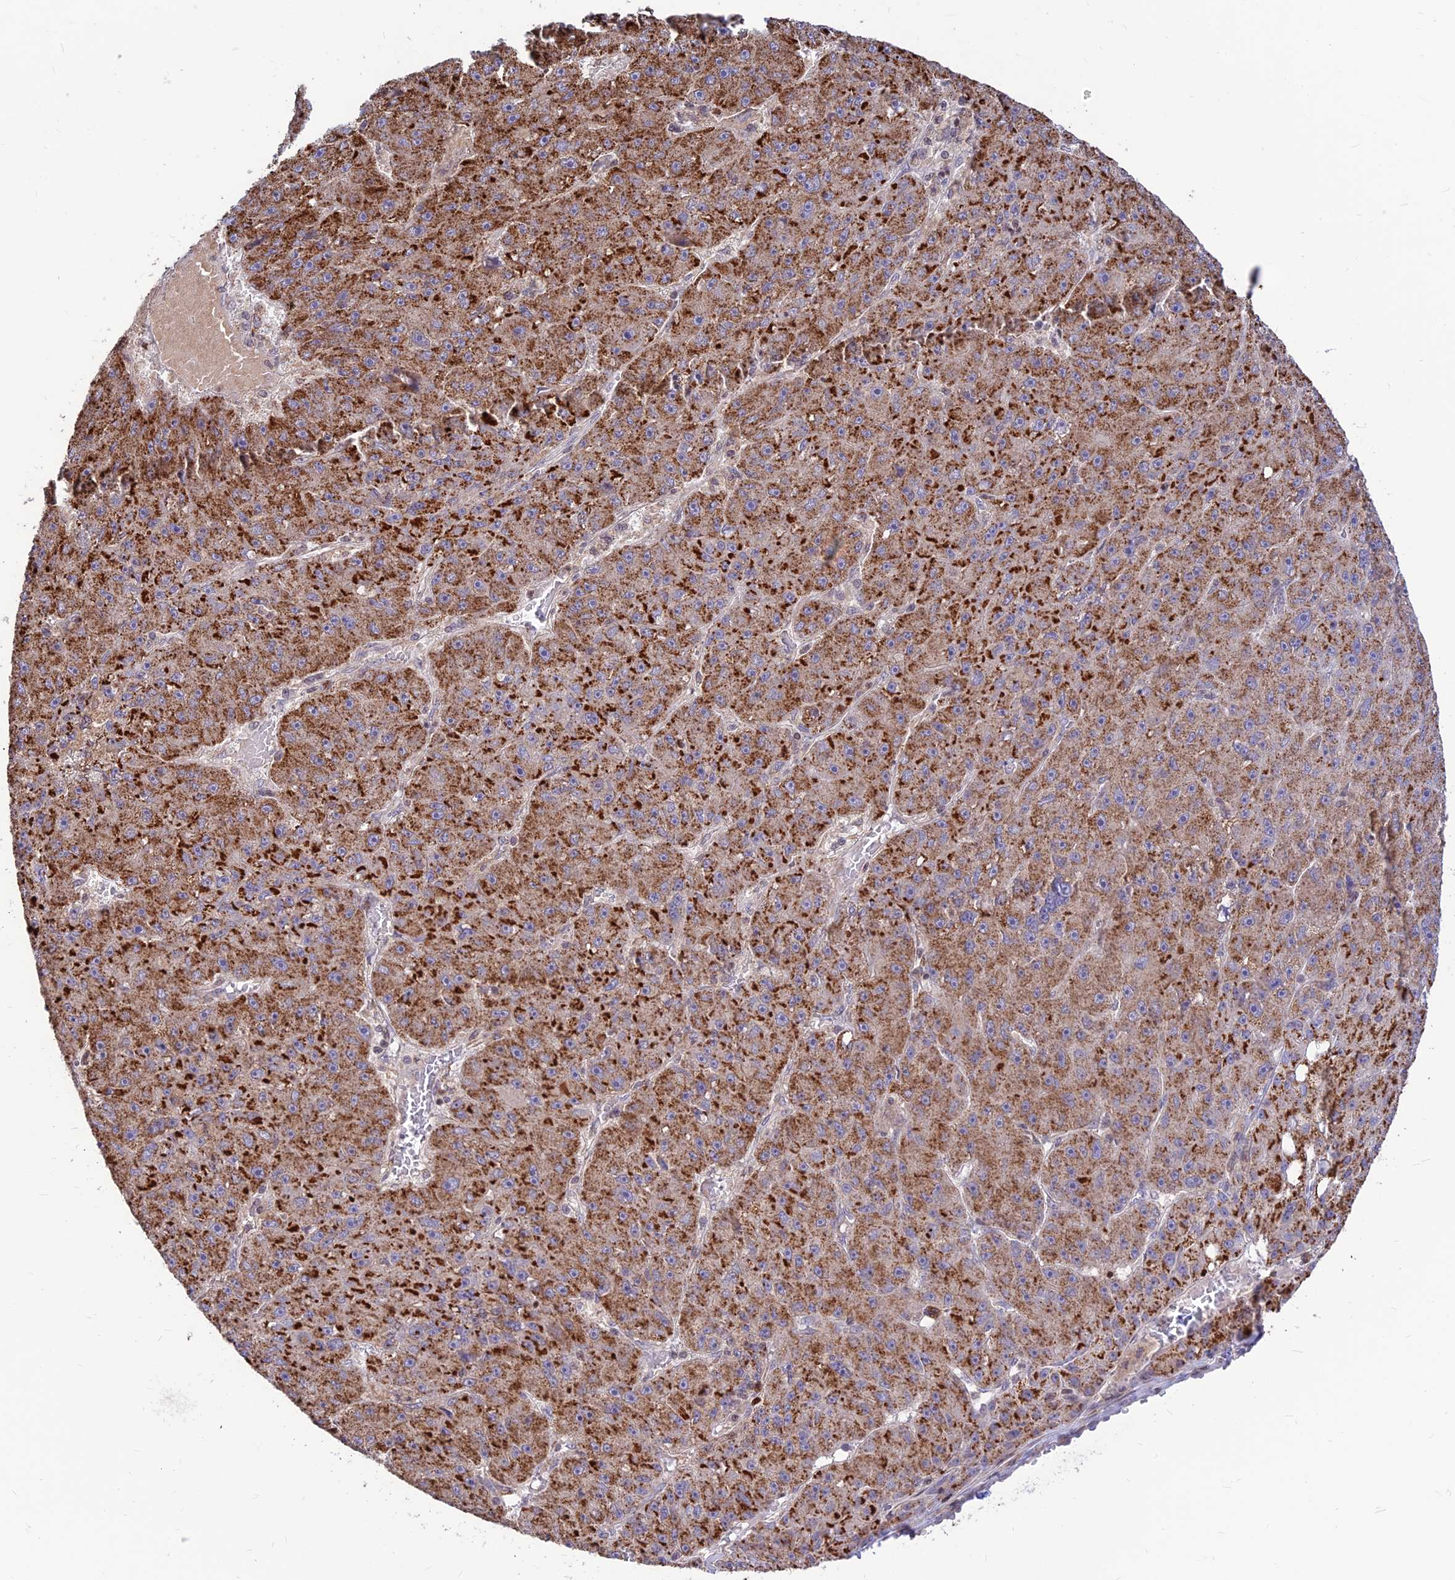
{"staining": {"intensity": "strong", "quantity": ">75%", "location": "cytoplasmic/membranous"}, "tissue": "liver cancer", "cell_type": "Tumor cells", "image_type": "cancer", "snomed": [{"axis": "morphology", "description": "Carcinoma, Hepatocellular, NOS"}, {"axis": "topography", "description": "Liver"}], "caption": "Immunohistochemistry staining of liver cancer (hepatocellular carcinoma), which displays high levels of strong cytoplasmic/membranous positivity in about >75% of tumor cells indicating strong cytoplasmic/membranous protein expression. The staining was performed using DAB (brown) for protein detection and nuclei were counterstained in hematoxylin (blue).", "gene": "FAM186B", "patient": {"sex": "male", "age": 67}}